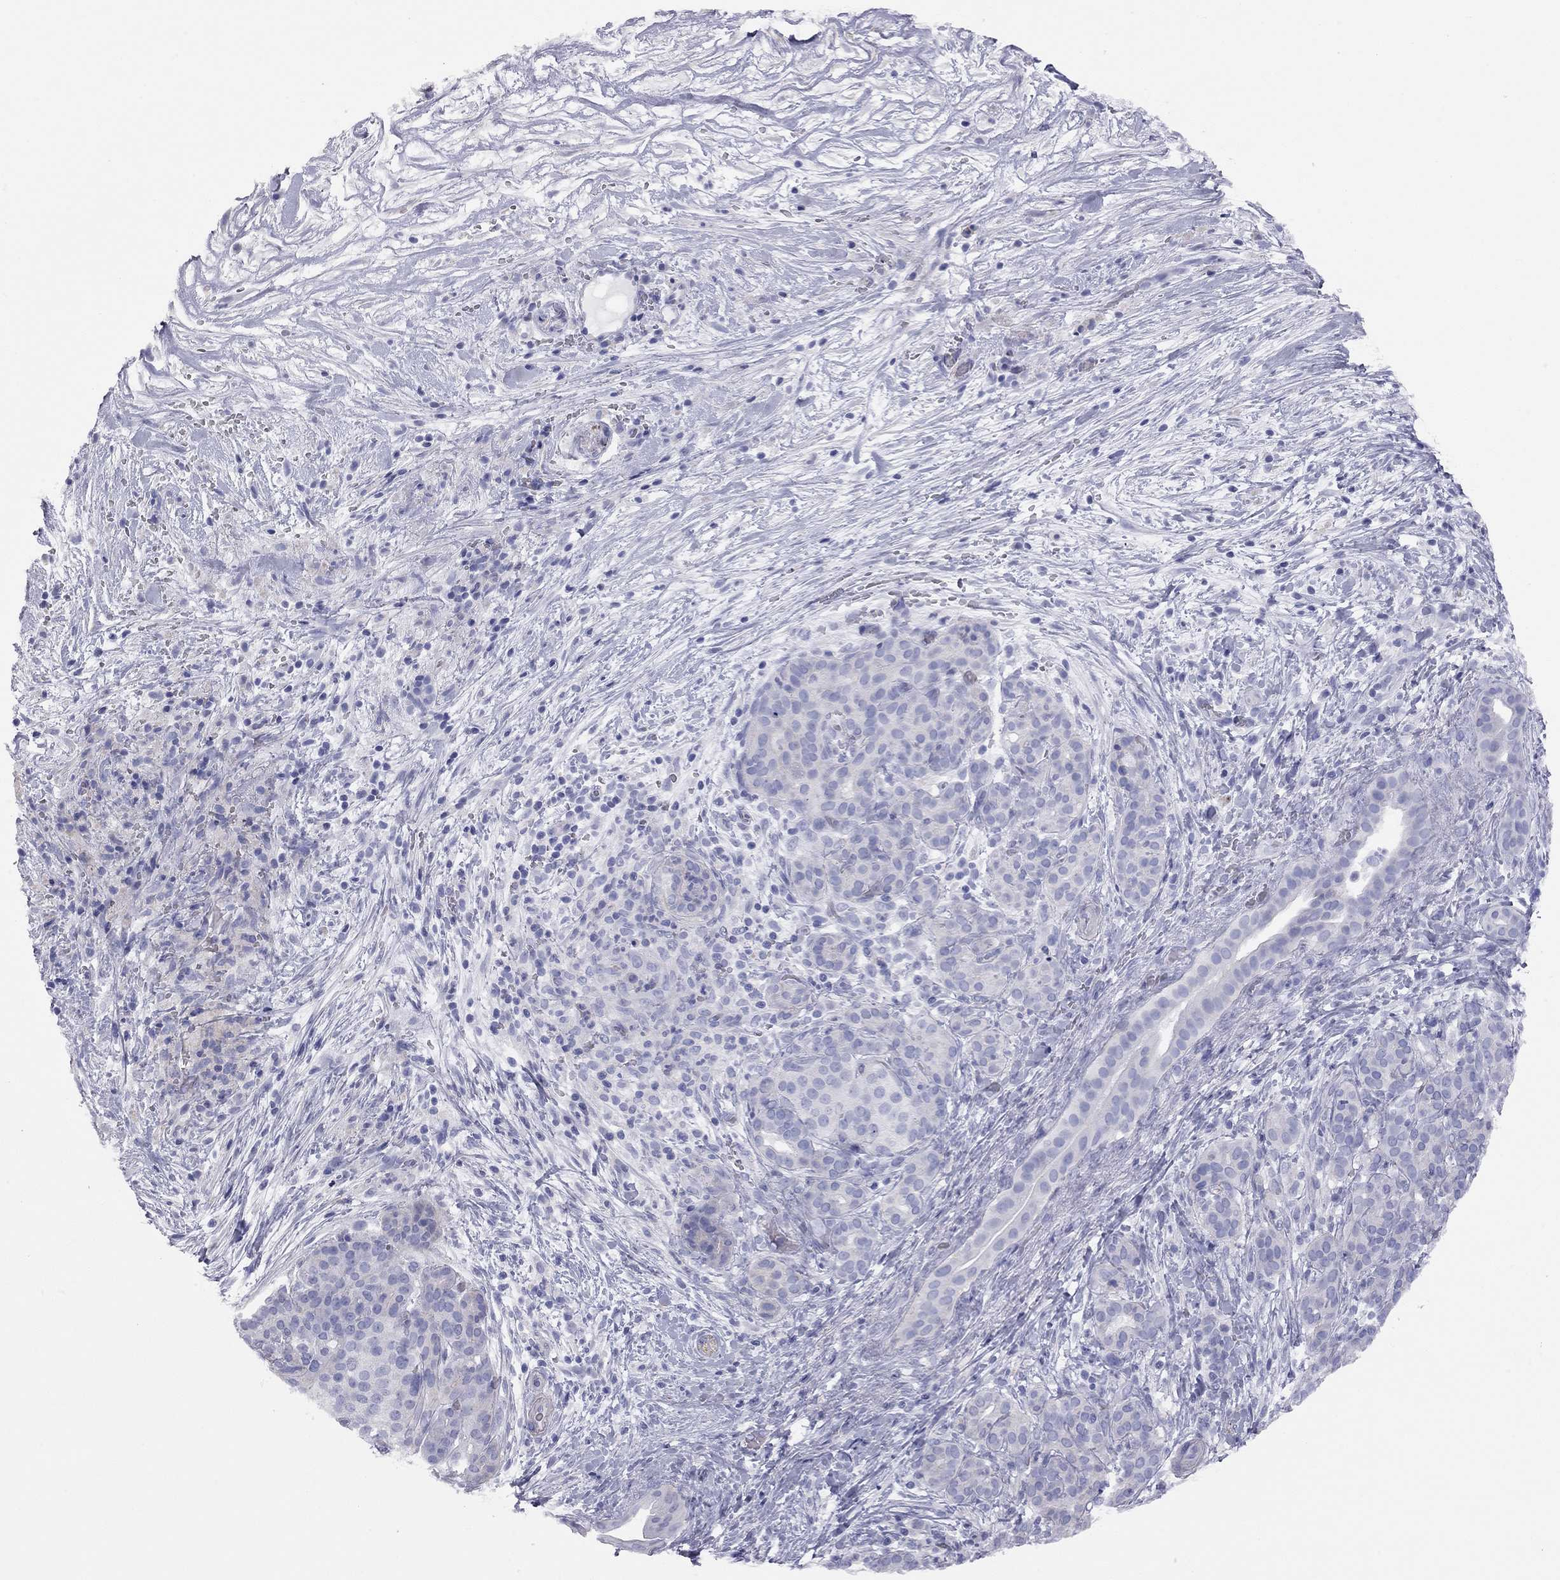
{"staining": {"intensity": "negative", "quantity": "none", "location": "none"}, "tissue": "pancreatic cancer", "cell_type": "Tumor cells", "image_type": "cancer", "snomed": [{"axis": "morphology", "description": "Adenocarcinoma, NOS"}, {"axis": "topography", "description": "Pancreas"}], "caption": "An image of adenocarcinoma (pancreatic) stained for a protein displays no brown staining in tumor cells.", "gene": "ADCYAP1", "patient": {"sex": "male", "age": 44}}